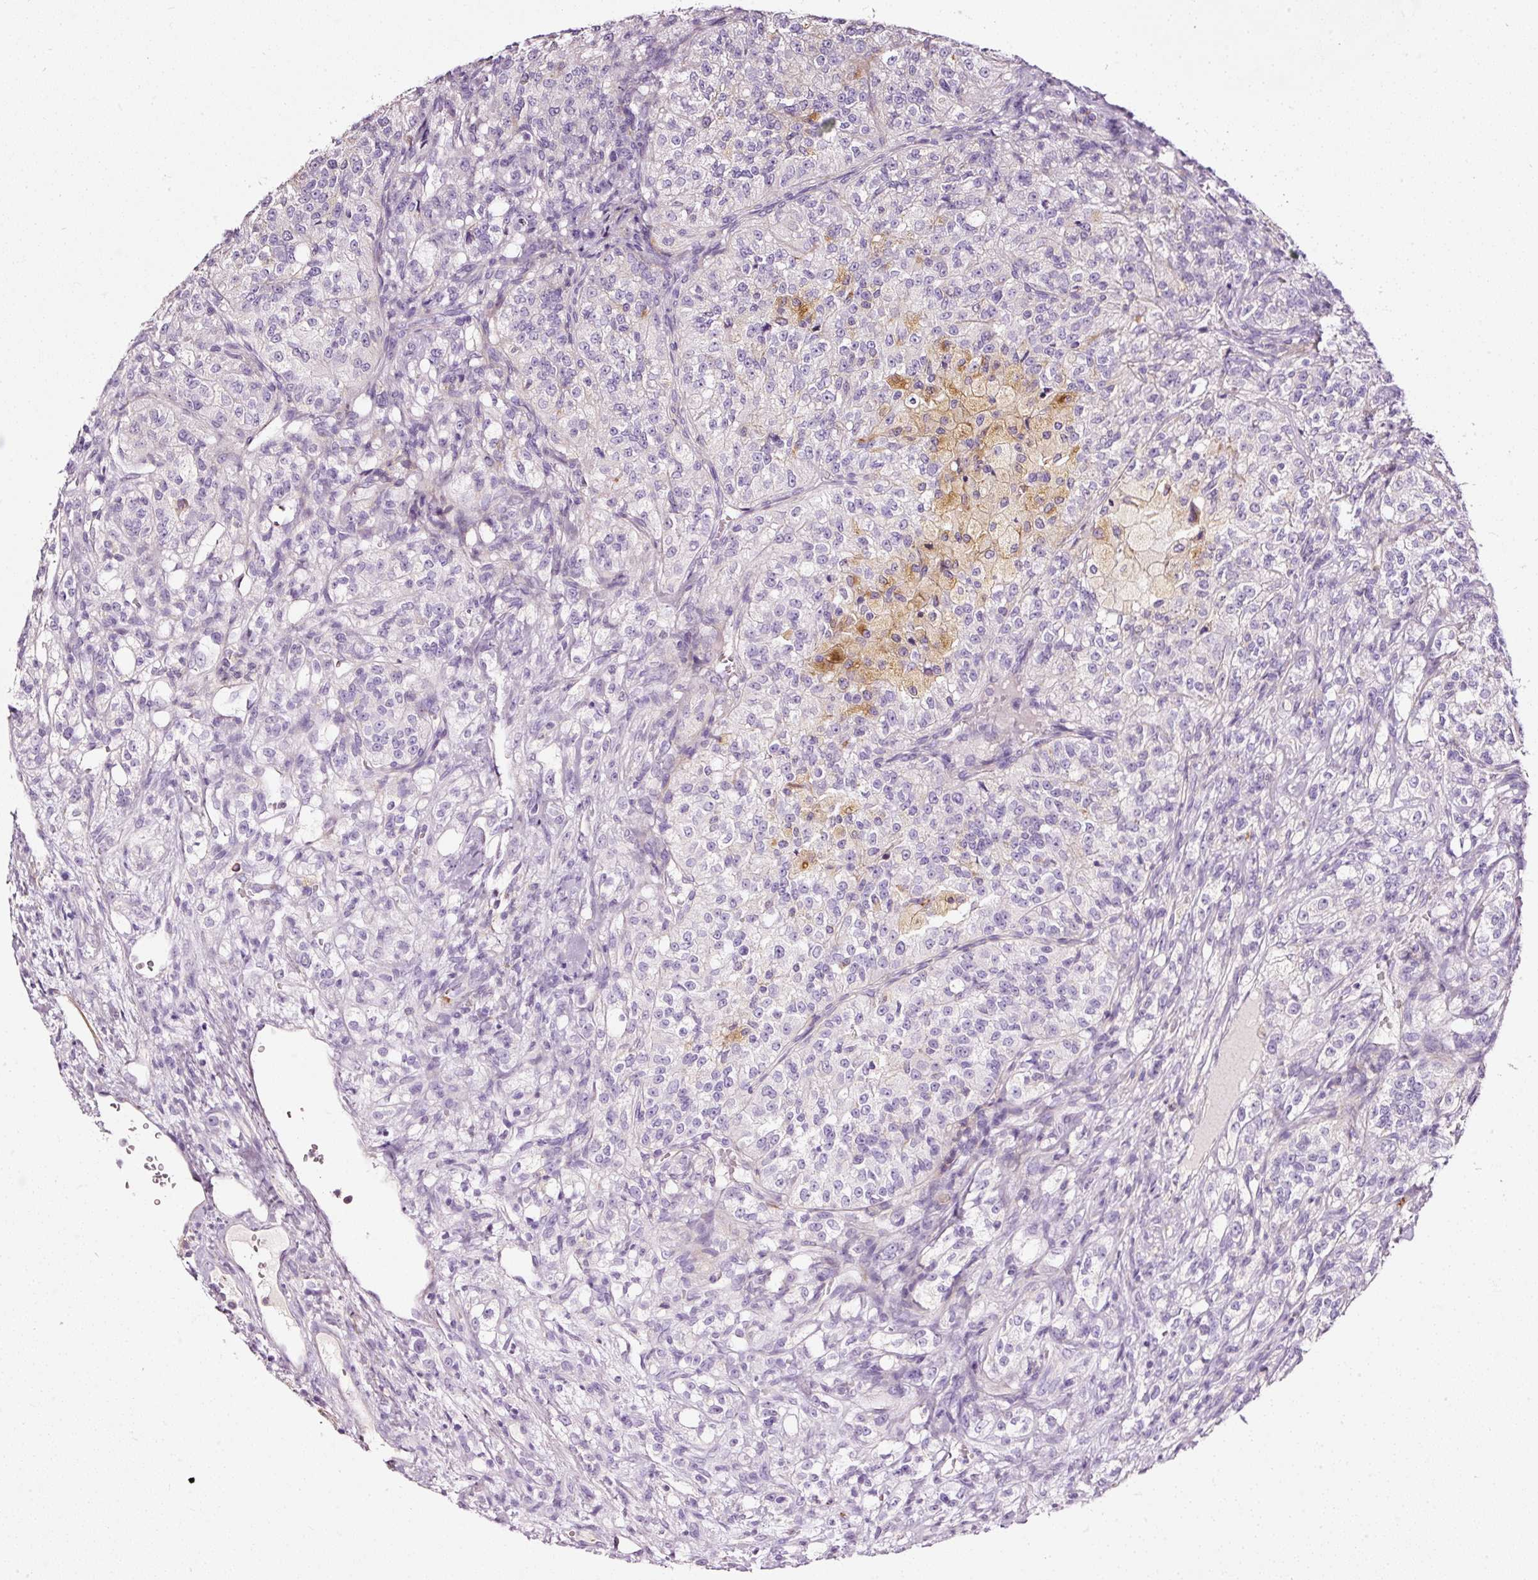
{"staining": {"intensity": "negative", "quantity": "none", "location": "none"}, "tissue": "renal cancer", "cell_type": "Tumor cells", "image_type": "cancer", "snomed": [{"axis": "morphology", "description": "Adenocarcinoma, NOS"}, {"axis": "topography", "description": "Kidney"}], "caption": "There is no significant positivity in tumor cells of renal adenocarcinoma. Nuclei are stained in blue.", "gene": "CYB561A3", "patient": {"sex": "female", "age": 63}}